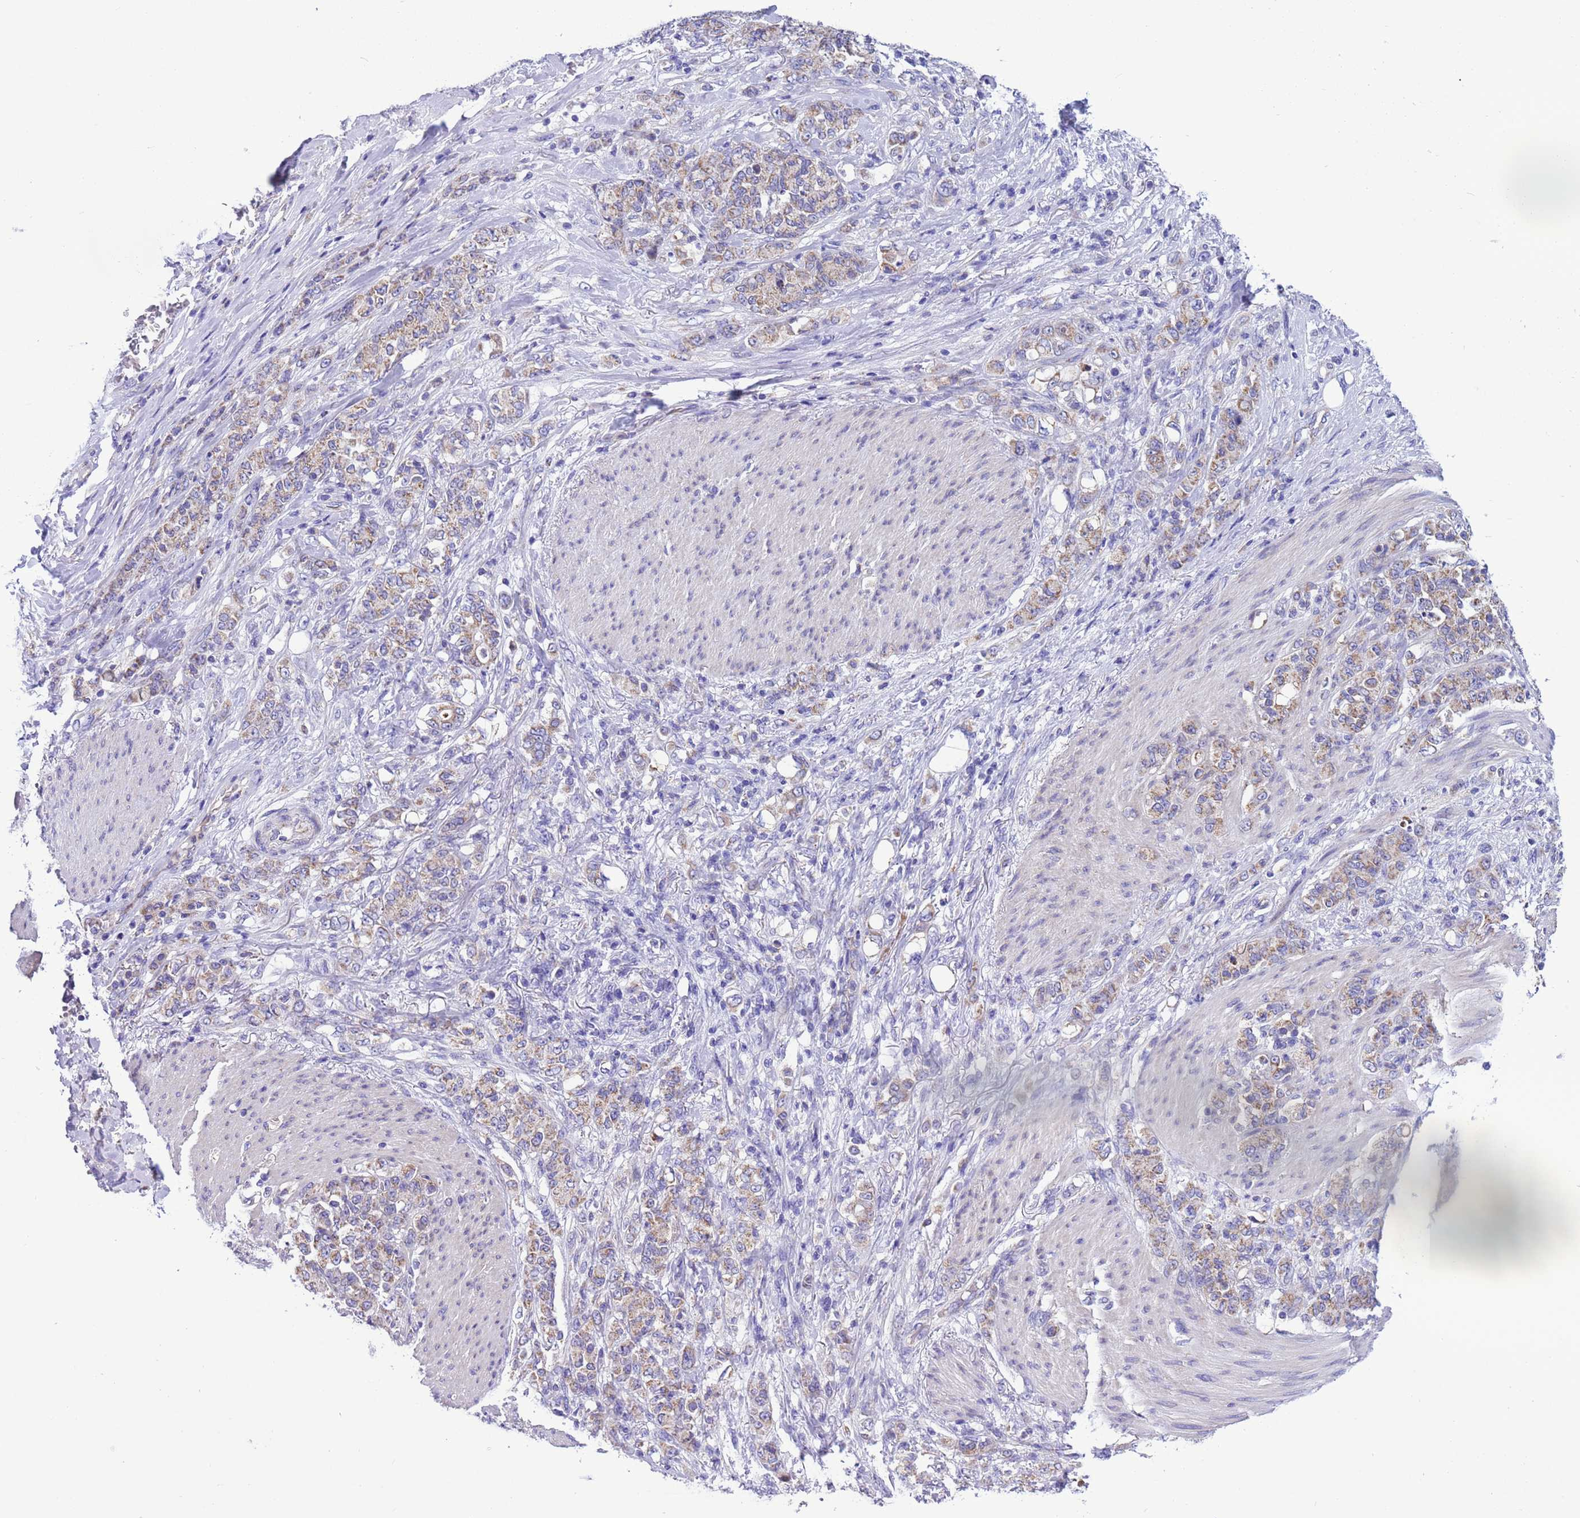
{"staining": {"intensity": "weak", "quantity": ">75%", "location": "cytoplasmic/membranous"}, "tissue": "stomach cancer", "cell_type": "Tumor cells", "image_type": "cancer", "snomed": [{"axis": "morphology", "description": "Adenocarcinoma, NOS"}, {"axis": "topography", "description": "Stomach"}], "caption": "DAB immunohistochemical staining of stomach adenocarcinoma exhibits weak cytoplasmic/membranous protein positivity in approximately >75% of tumor cells. (Stains: DAB (3,3'-diaminobenzidine) in brown, nuclei in blue, Microscopy: brightfield microscopy at high magnification).", "gene": "CCDC191", "patient": {"sex": "female", "age": 79}}